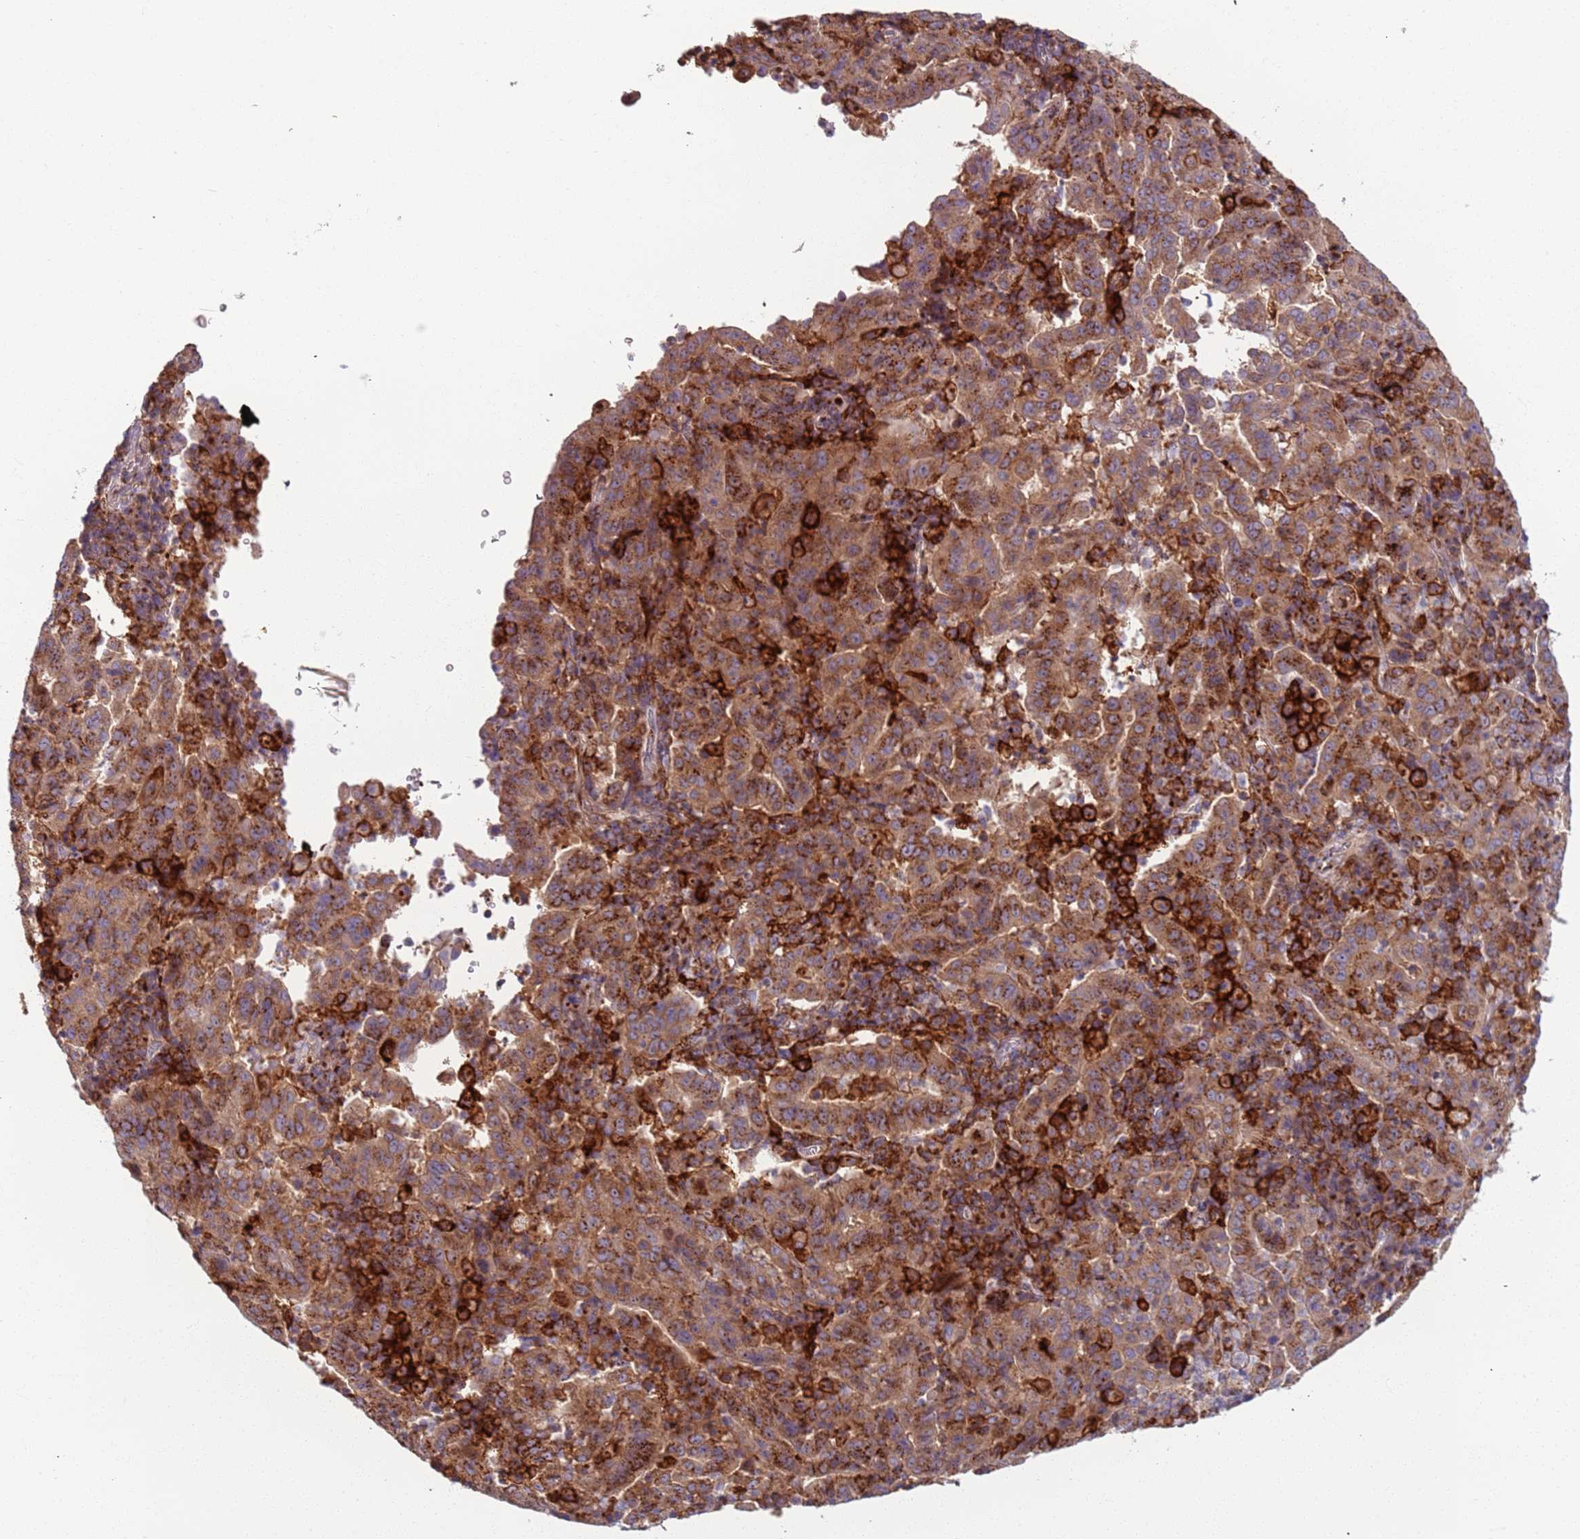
{"staining": {"intensity": "strong", "quantity": ">75%", "location": "cytoplasmic/membranous"}, "tissue": "pancreatic cancer", "cell_type": "Tumor cells", "image_type": "cancer", "snomed": [{"axis": "morphology", "description": "Adenocarcinoma, NOS"}, {"axis": "topography", "description": "Pancreas"}], "caption": "DAB immunohistochemical staining of human adenocarcinoma (pancreatic) demonstrates strong cytoplasmic/membranous protein staining in about >75% of tumor cells.", "gene": "AKTIP", "patient": {"sex": "male", "age": 63}}